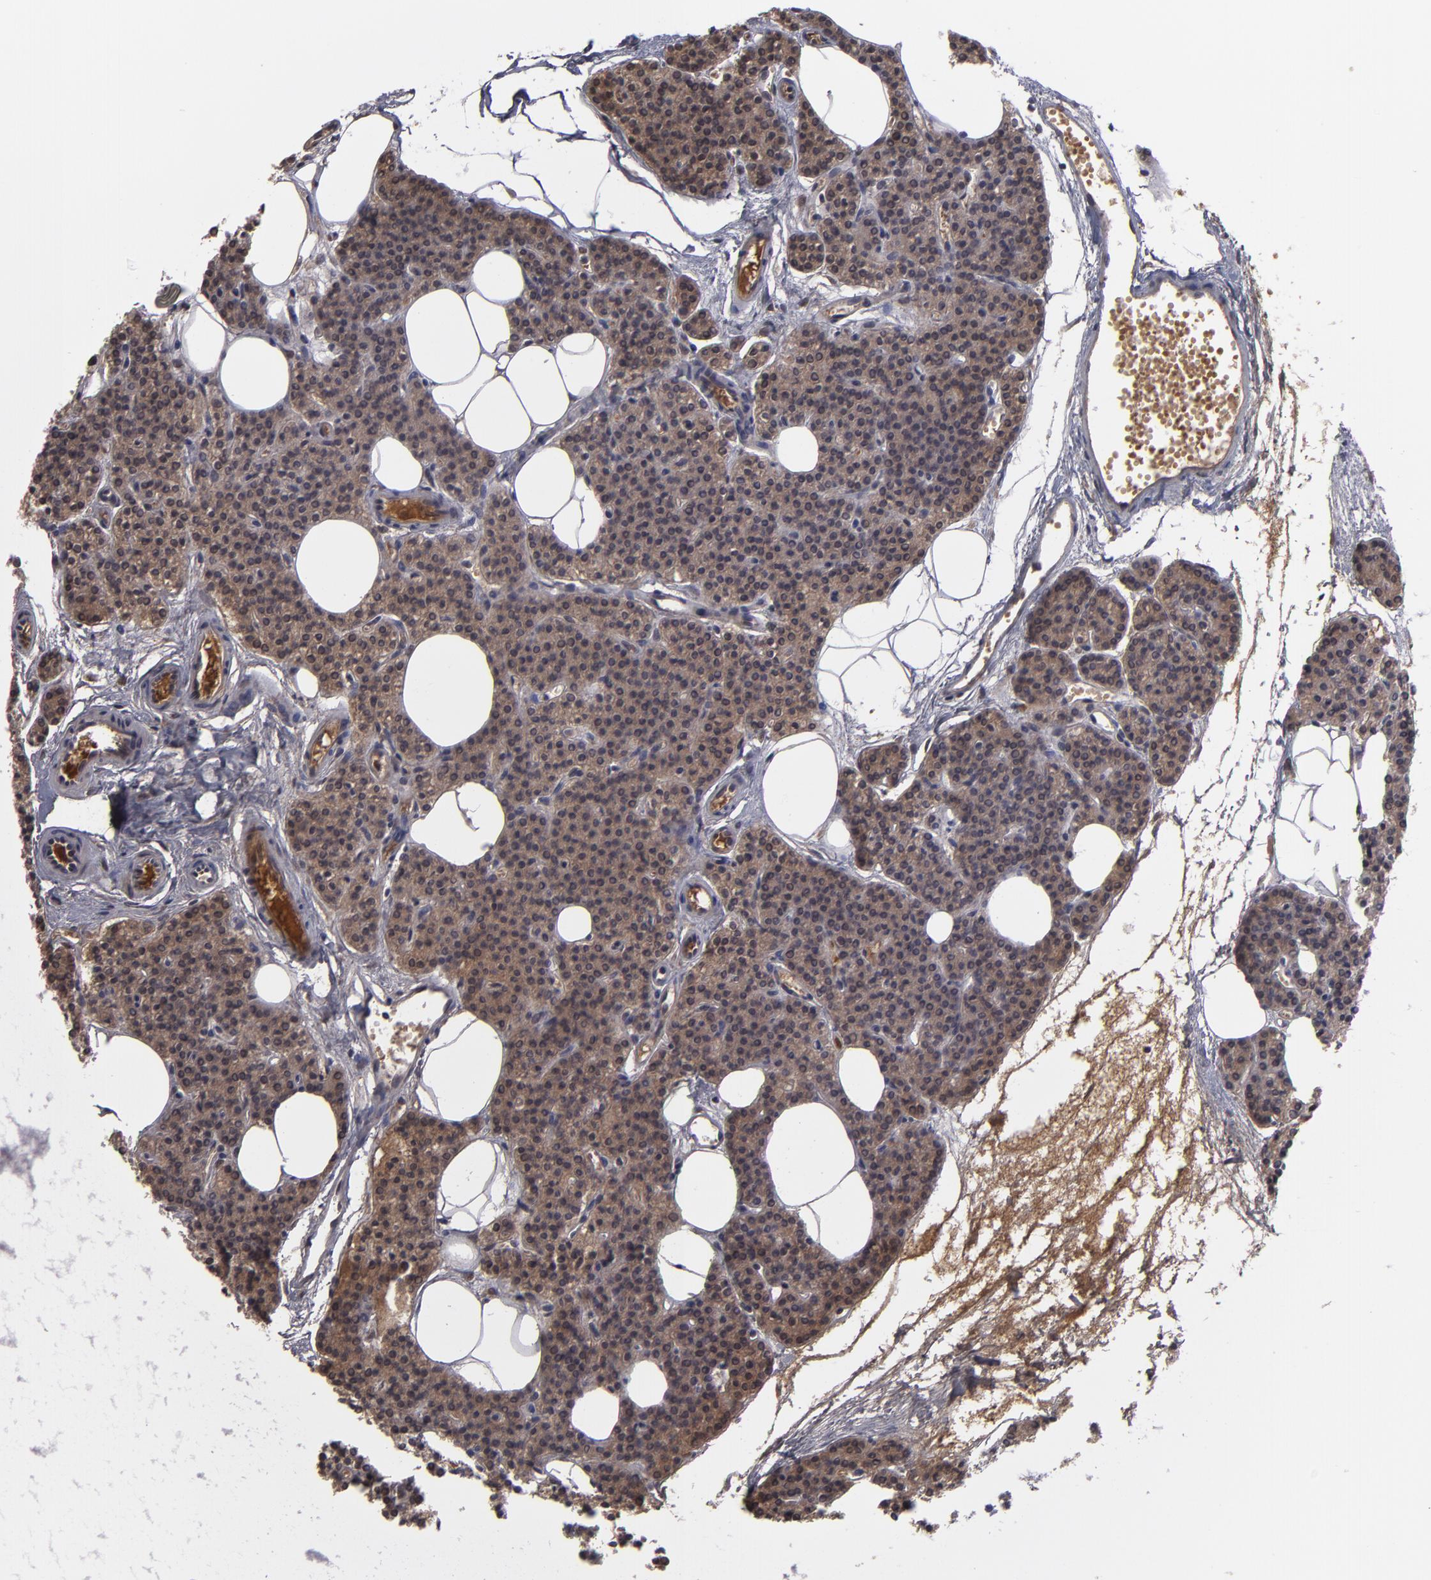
{"staining": {"intensity": "moderate", "quantity": ">75%", "location": "cytoplasmic/membranous"}, "tissue": "parathyroid gland", "cell_type": "Glandular cells", "image_type": "normal", "snomed": [{"axis": "morphology", "description": "Normal tissue, NOS"}, {"axis": "topography", "description": "Parathyroid gland"}], "caption": "Unremarkable parathyroid gland shows moderate cytoplasmic/membranous positivity in about >75% of glandular cells (Brightfield microscopy of DAB IHC at high magnification)..", "gene": "ITIH4", "patient": {"sex": "male", "age": 24}}